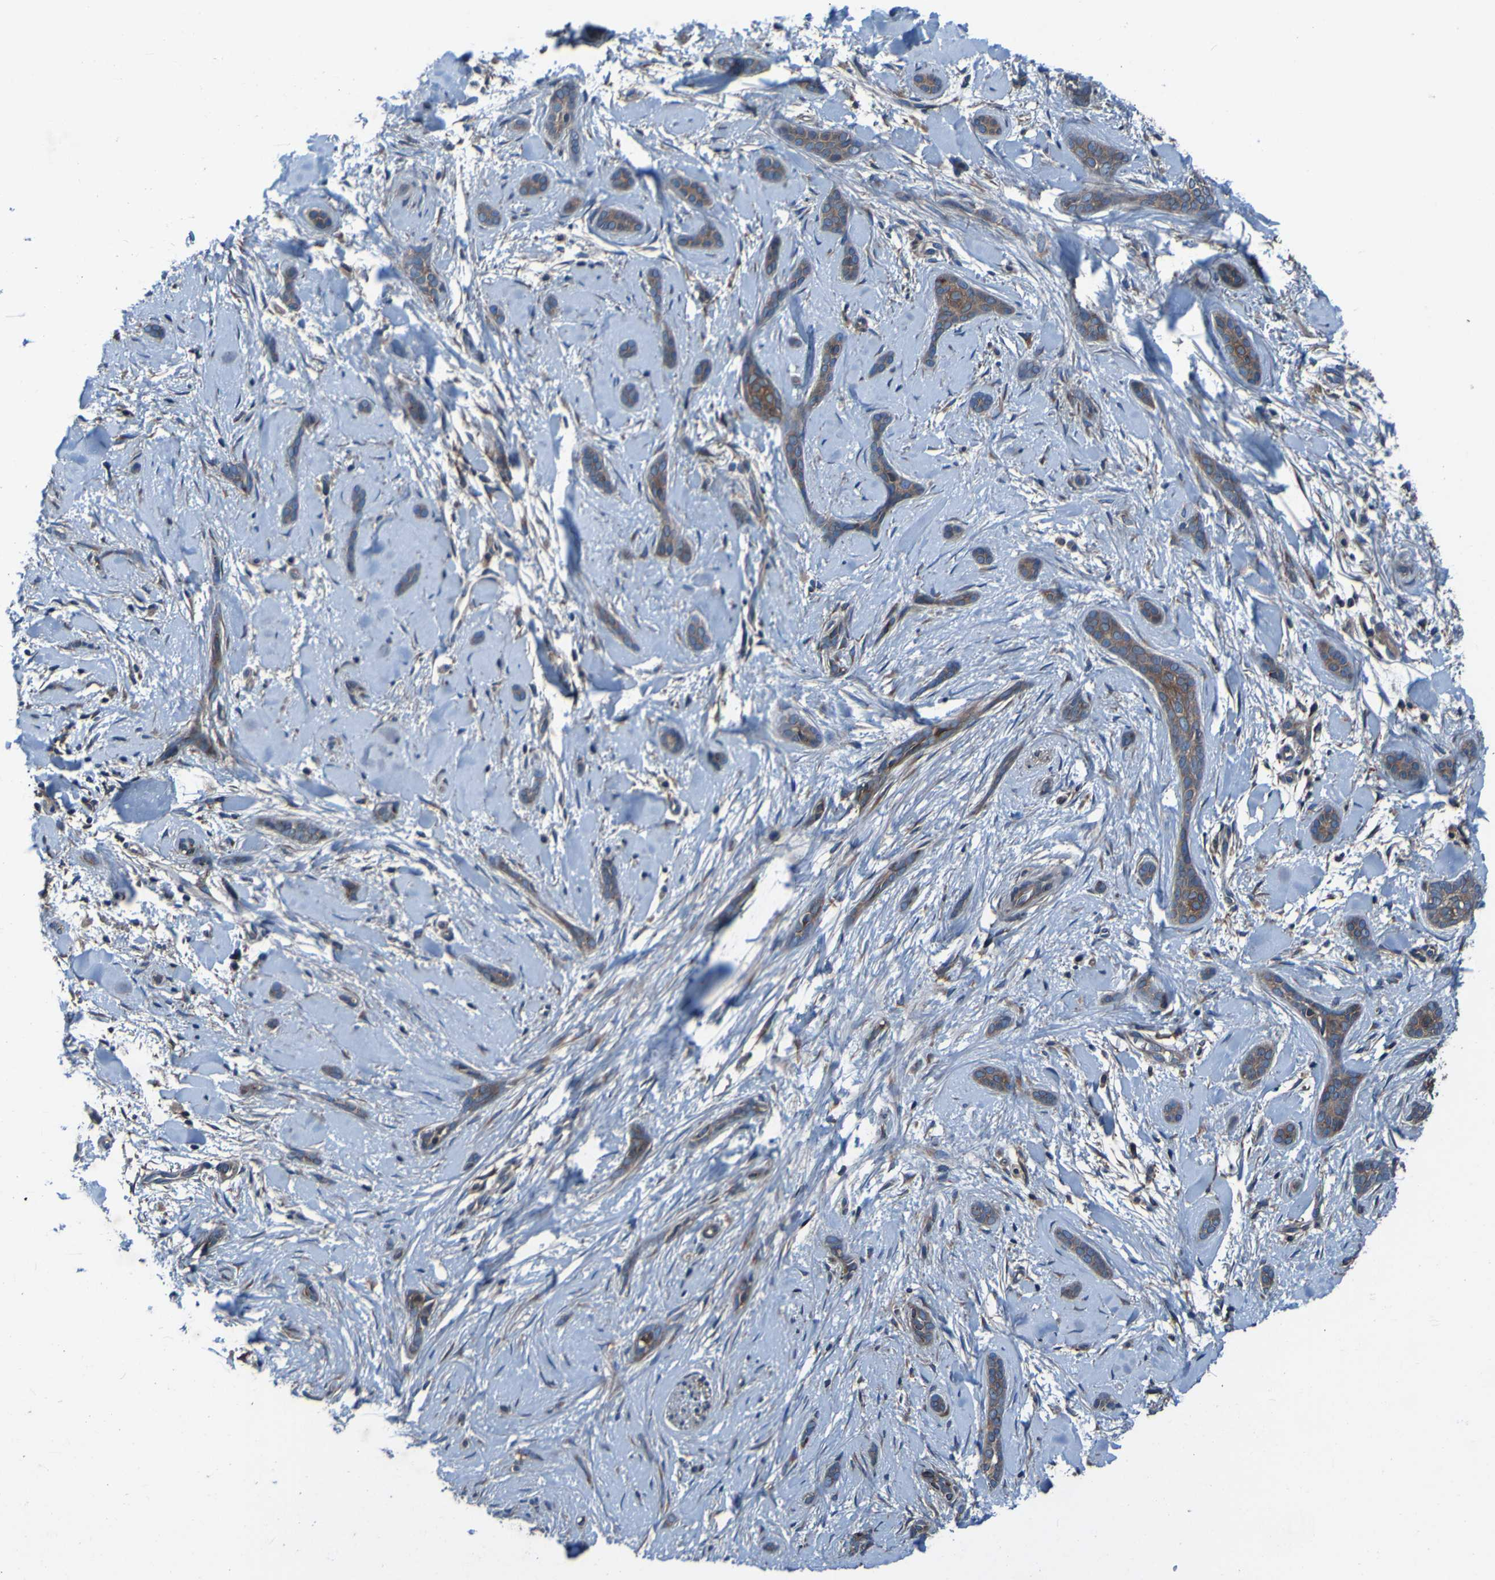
{"staining": {"intensity": "moderate", "quantity": ">75%", "location": "cytoplasmic/membranous"}, "tissue": "skin cancer", "cell_type": "Tumor cells", "image_type": "cancer", "snomed": [{"axis": "morphology", "description": "Basal cell carcinoma"}, {"axis": "morphology", "description": "Adnexal tumor, benign"}, {"axis": "topography", "description": "Skin"}], "caption": "Benign adnexal tumor (skin) tissue demonstrates moderate cytoplasmic/membranous staining in about >75% of tumor cells", "gene": "RAB5B", "patient": {"sex": "female", "age": 42}}